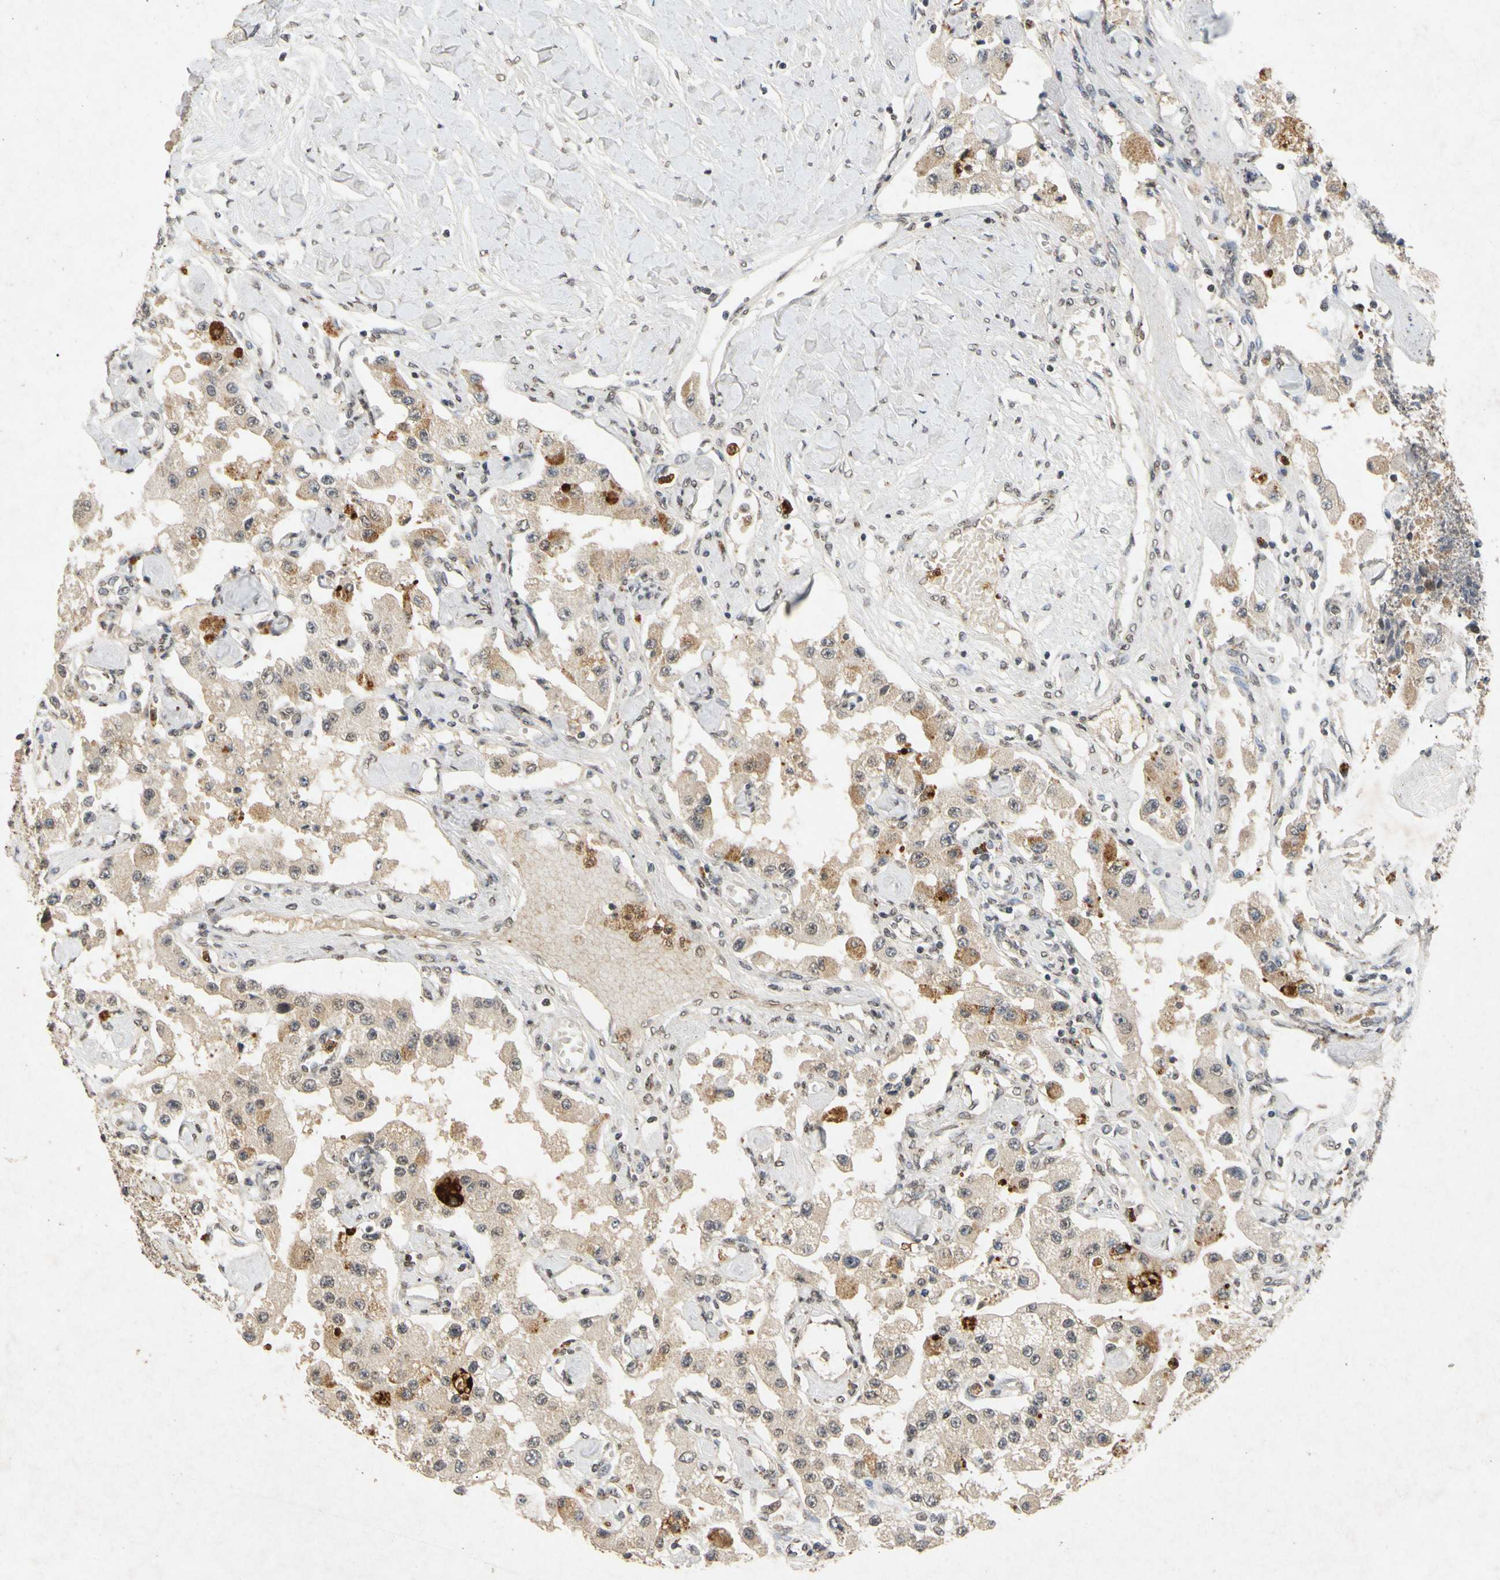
{"staining": {"intensity": "weak", "quantity": ">75%", "location": "cytoplasmic/membranous"}, "tissue": "carcinoid", "cell_type": "Tumor cells", "image_type": "cancer", "snomed": [{"axis": "morphology", "description": "Carcinoid, malignant, NOS"}, {"axis": "topography", "description": "Pancreas"}], "caption": "IHC photomicrograph of human carcinoid stained for a protein (brown), which reveals low levels of weak cytoplasmic/membranous expression in approximately >75% of tumor cells.", "gene": "CP", "patient": {"sex": "male", "age": 41}}